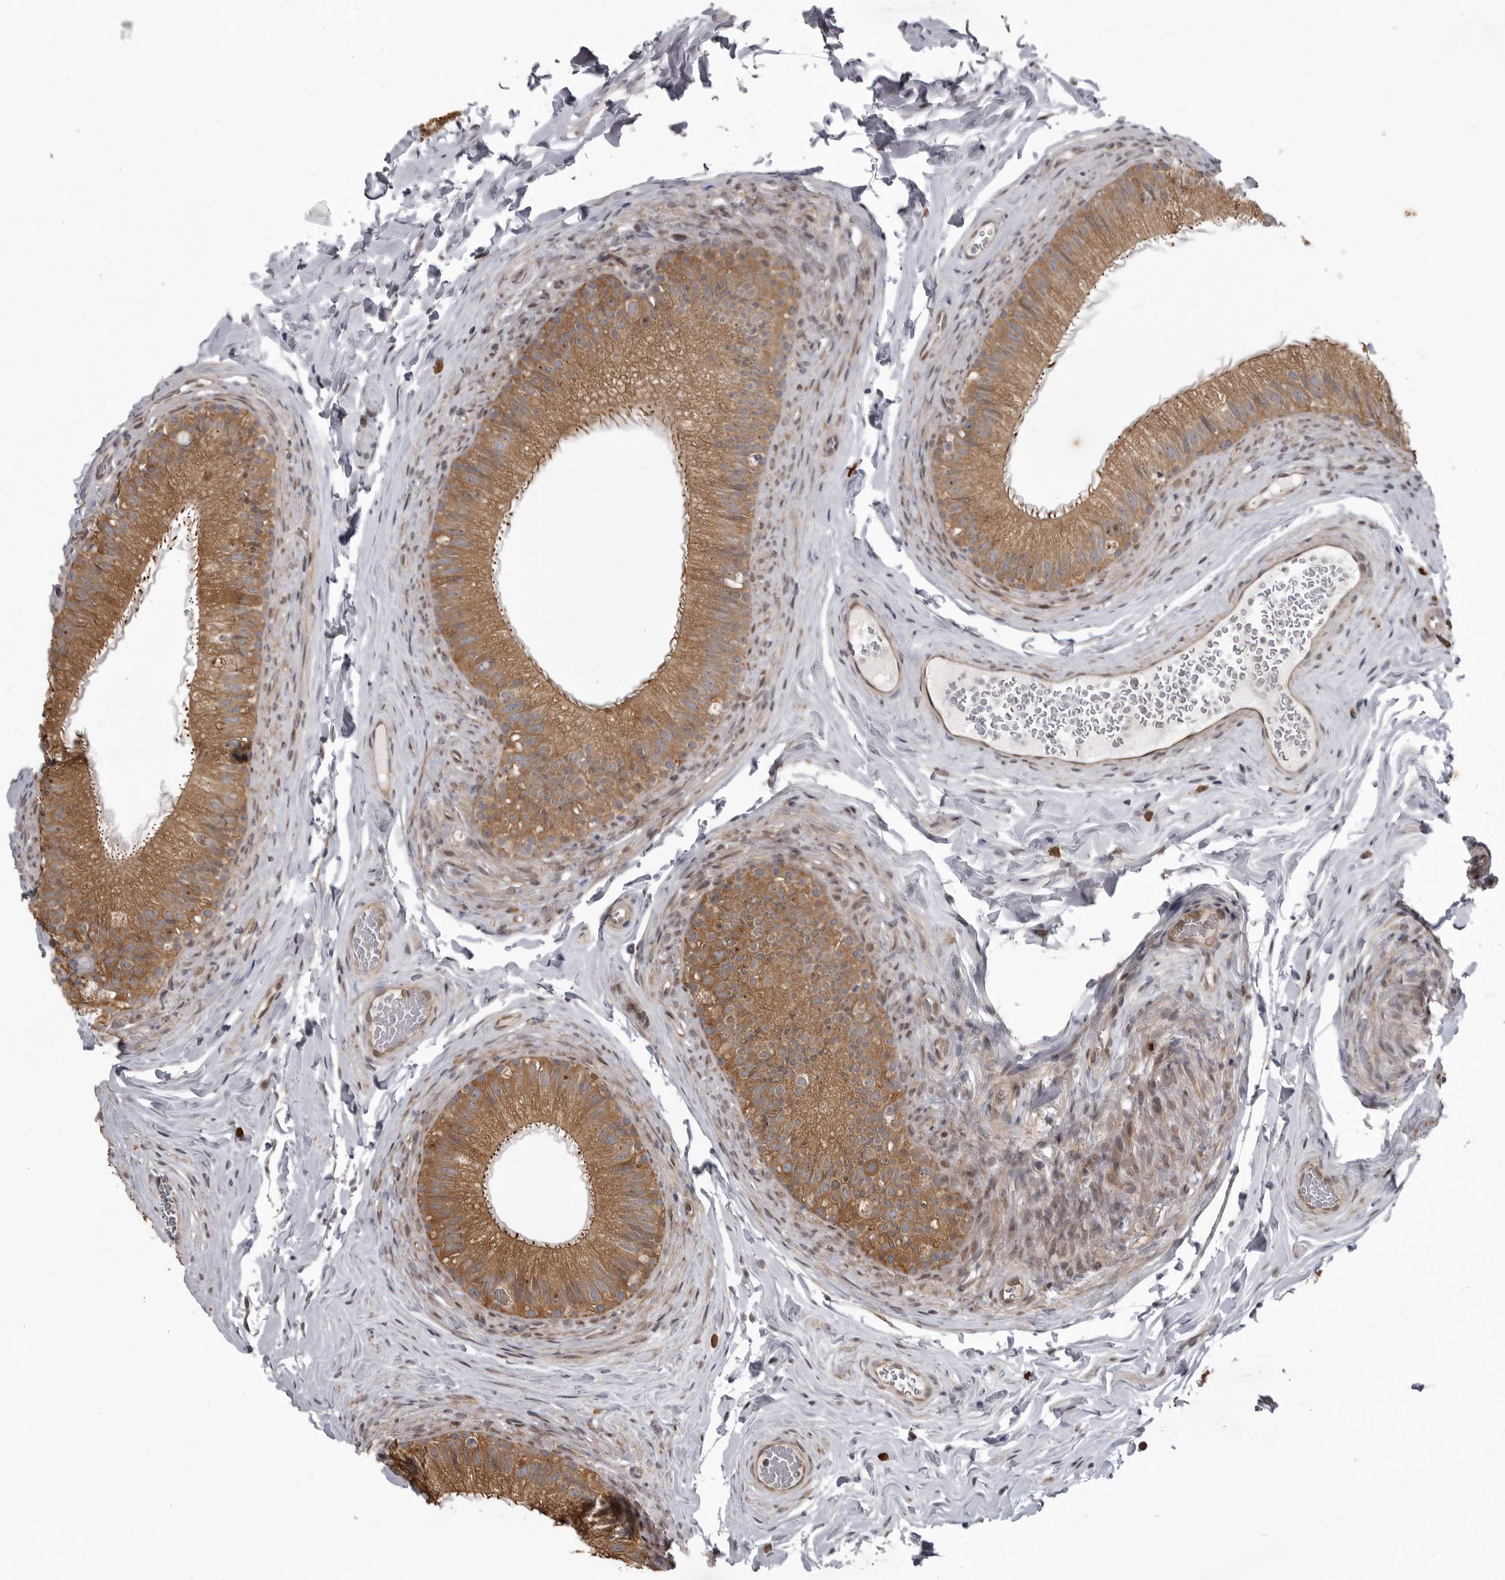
{"staining": {"intensity": "moderate", "quantity": ">75%", "location": "cytoplasmic/membranous"}, "tissue": "epididymis", "cell_type": "Glandular cells", "image_type": "normal", "snomed": [{"axis": "morphology", "description": "Normal tissue, NOS"}, {"axis": "topography", "description": "Epididymis"}], "caption": "DAB (3,3'-diaminobenzidine) immunohistochemical staining of normal epididymis demonstrates moderate cytoplasmic/membranous protein expression in approximately >75% of glandular cells. The staining was performed using DAB (3,3'-diaminobenzidine) to visualize the protein expression in brown, while the nuclei were stained in blue with hematoxylin (Magnification: 20x).", "gene": "SNX16", "patient": {"sex": "male", "age": 49}}